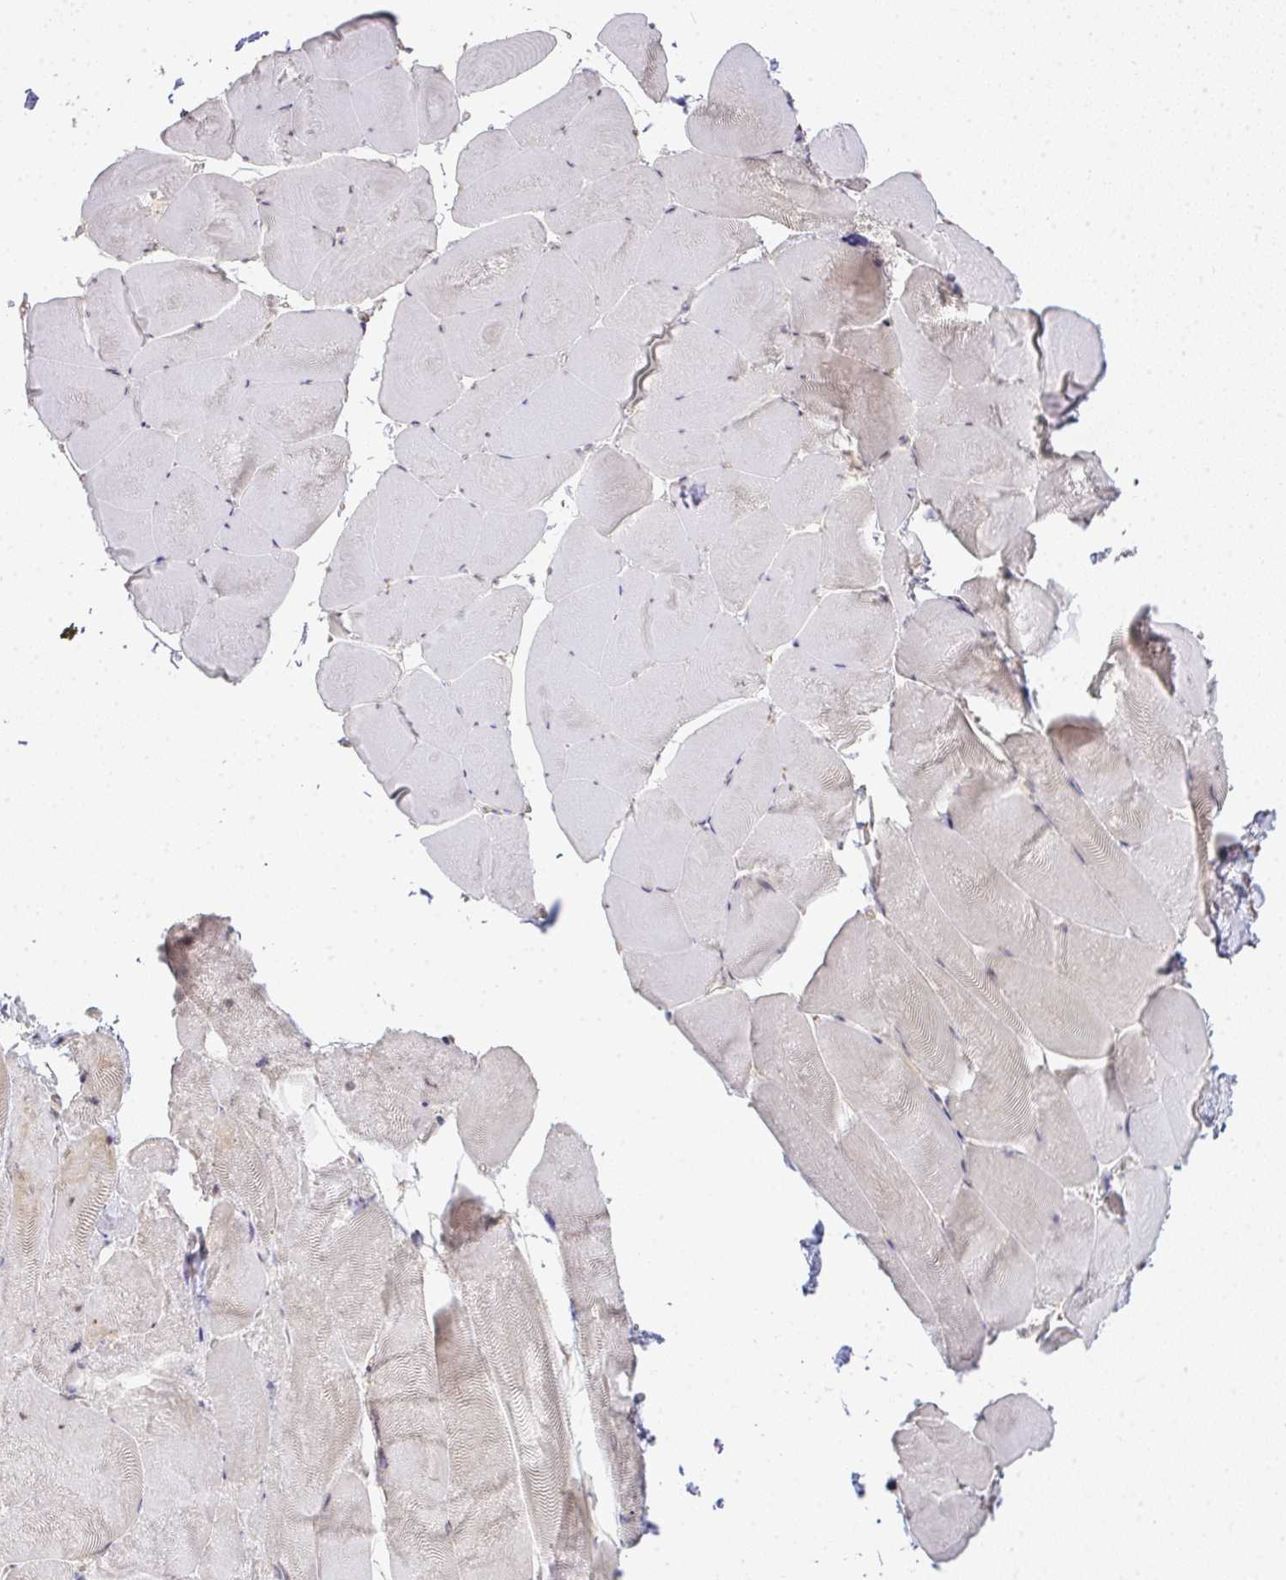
{"staining": {"intensity": "weak", "quantity": "<25%", "location": "cytoplasmic/membranous"}, "tissue": "skeletal muscle", "cell_type": "Myocytes", "image_type": "normal", "snomed": [{"axis": "morphology", "description": "Normal tissue, NOS"}, {"axis": "topography", "description": "Skeletal muscle"}], "caption": "Myocytes show no significant protein positivity in normal skeletal muscle. Nuclei are stained in blue.", "gene": "EEF1AKMT1", "patient": {"sex": "female", "age": 64}}